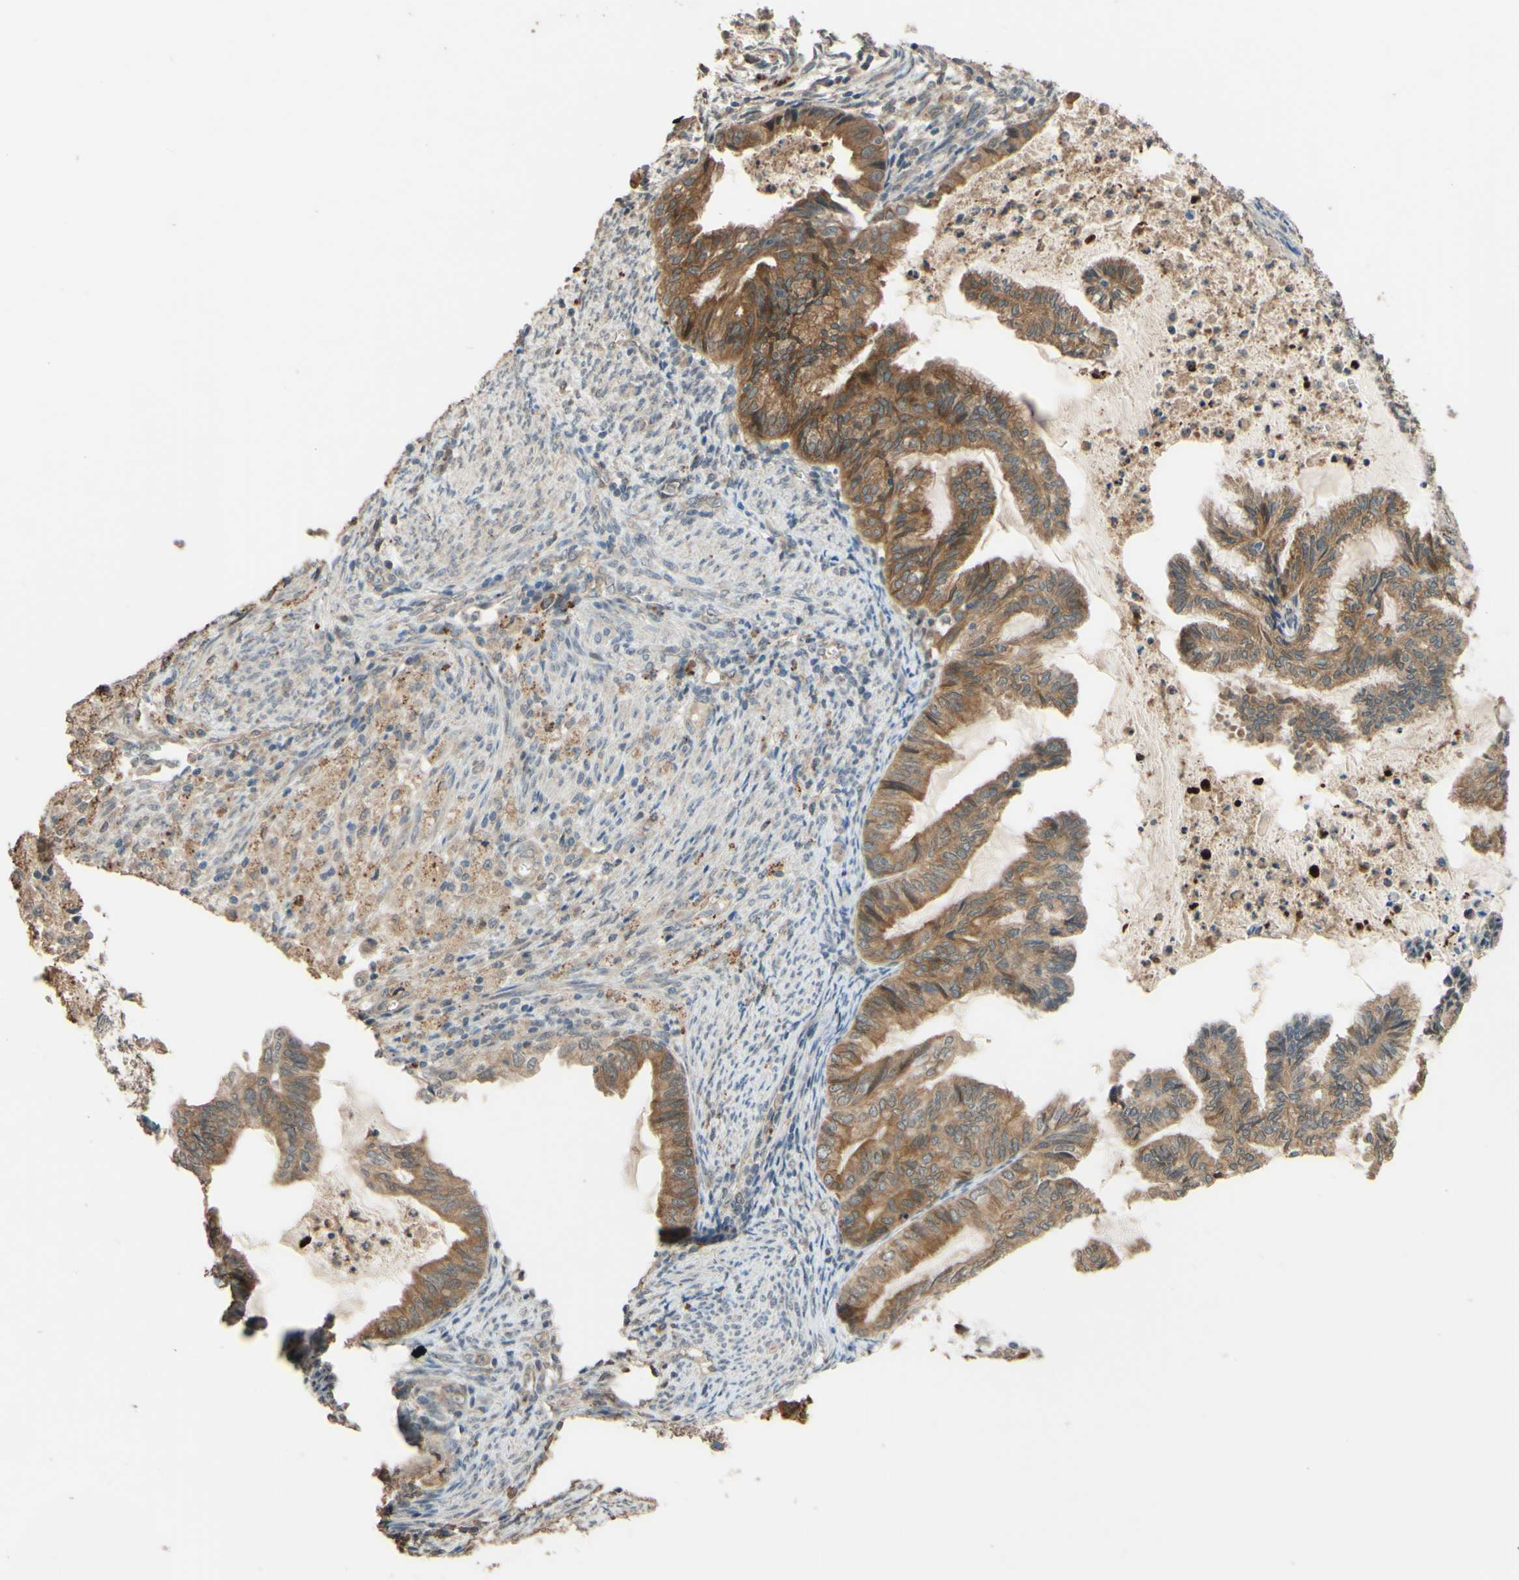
{"staining": {"intensity": "moderate", "quantity": ">75%", "location": "cytoplasmic/membranous"}, "tissue": "cervical cancer", "cell_type": "Tumor cells", "image_type": "cancer", "snomed": [{"axis": "morphology", "description": "Normal tissue, NOS"}, {"axis": "morphology", "description": "Adenocarcinoma, NOS"}, {"axis": "topography", "description": "Cervix"}, {"axis": "topography", "description": "Endometrium"}], "caption": "Cervical adenocarcinoma tissue demonstrates moderate cytoplasmic/membranous positivity in approximately >75% of tumor cells, visualized by immunohistochemistry.", "gene": "SMIM19", "patient": {"sex": "female", "age": 86}}